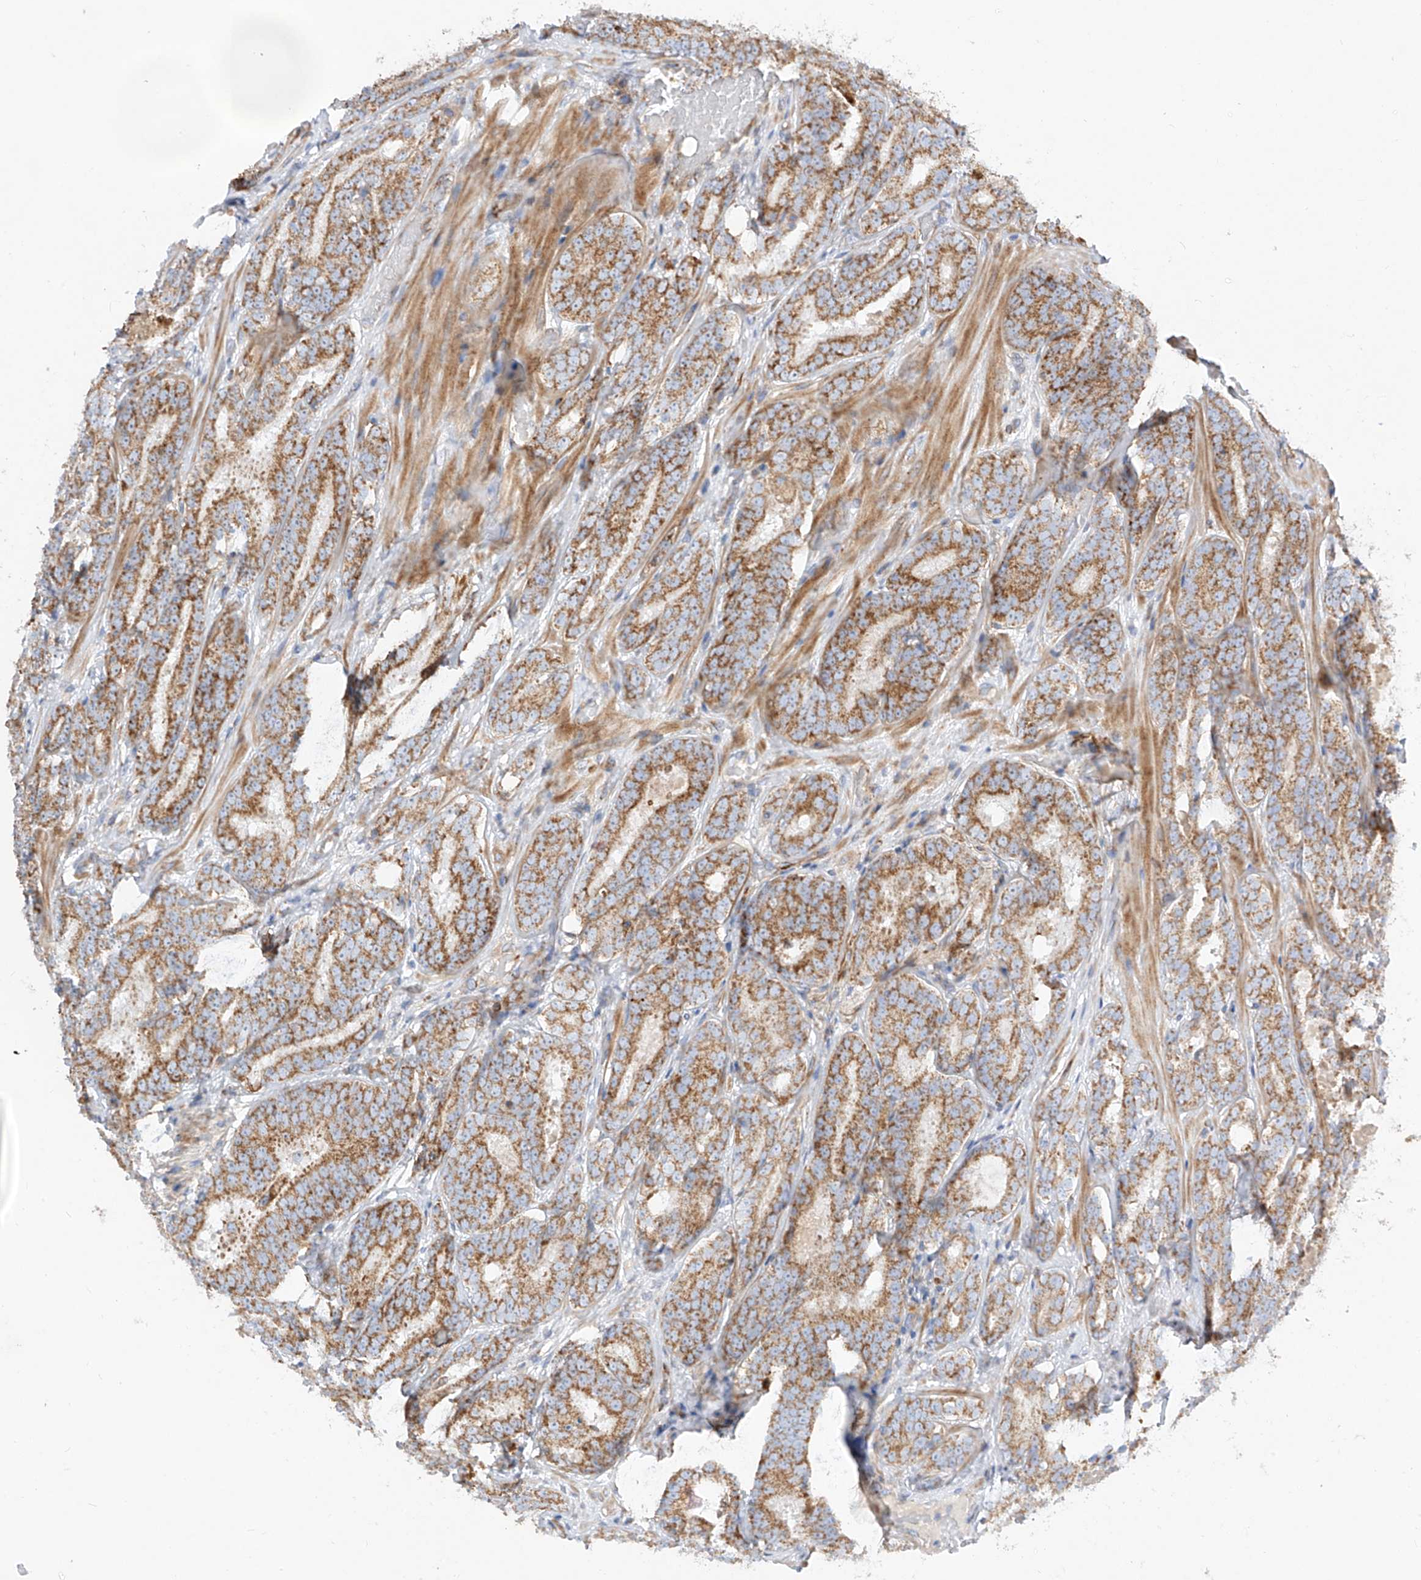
{"staining": {"intensity": "strong", "quantity": ">75%", "location": "cytoplasmic/membranous"}, "tissue": "prostate cancer", "cell_type": "Tumor cells", "image_type": "cancer", "snomed": [{"axis": "morphology", "description": "Adenocarcinoma, High grade"}, {"axis": "topography", "description": "Prostate"}], "caption": "Immunohistochemical staining of human prostate cancer shows high levels of strong cytoplasmic/membranous staining in approximately >75% of tumor cells.", "gene": "CST9", "patient": {"sex": "male", "age": 57}}